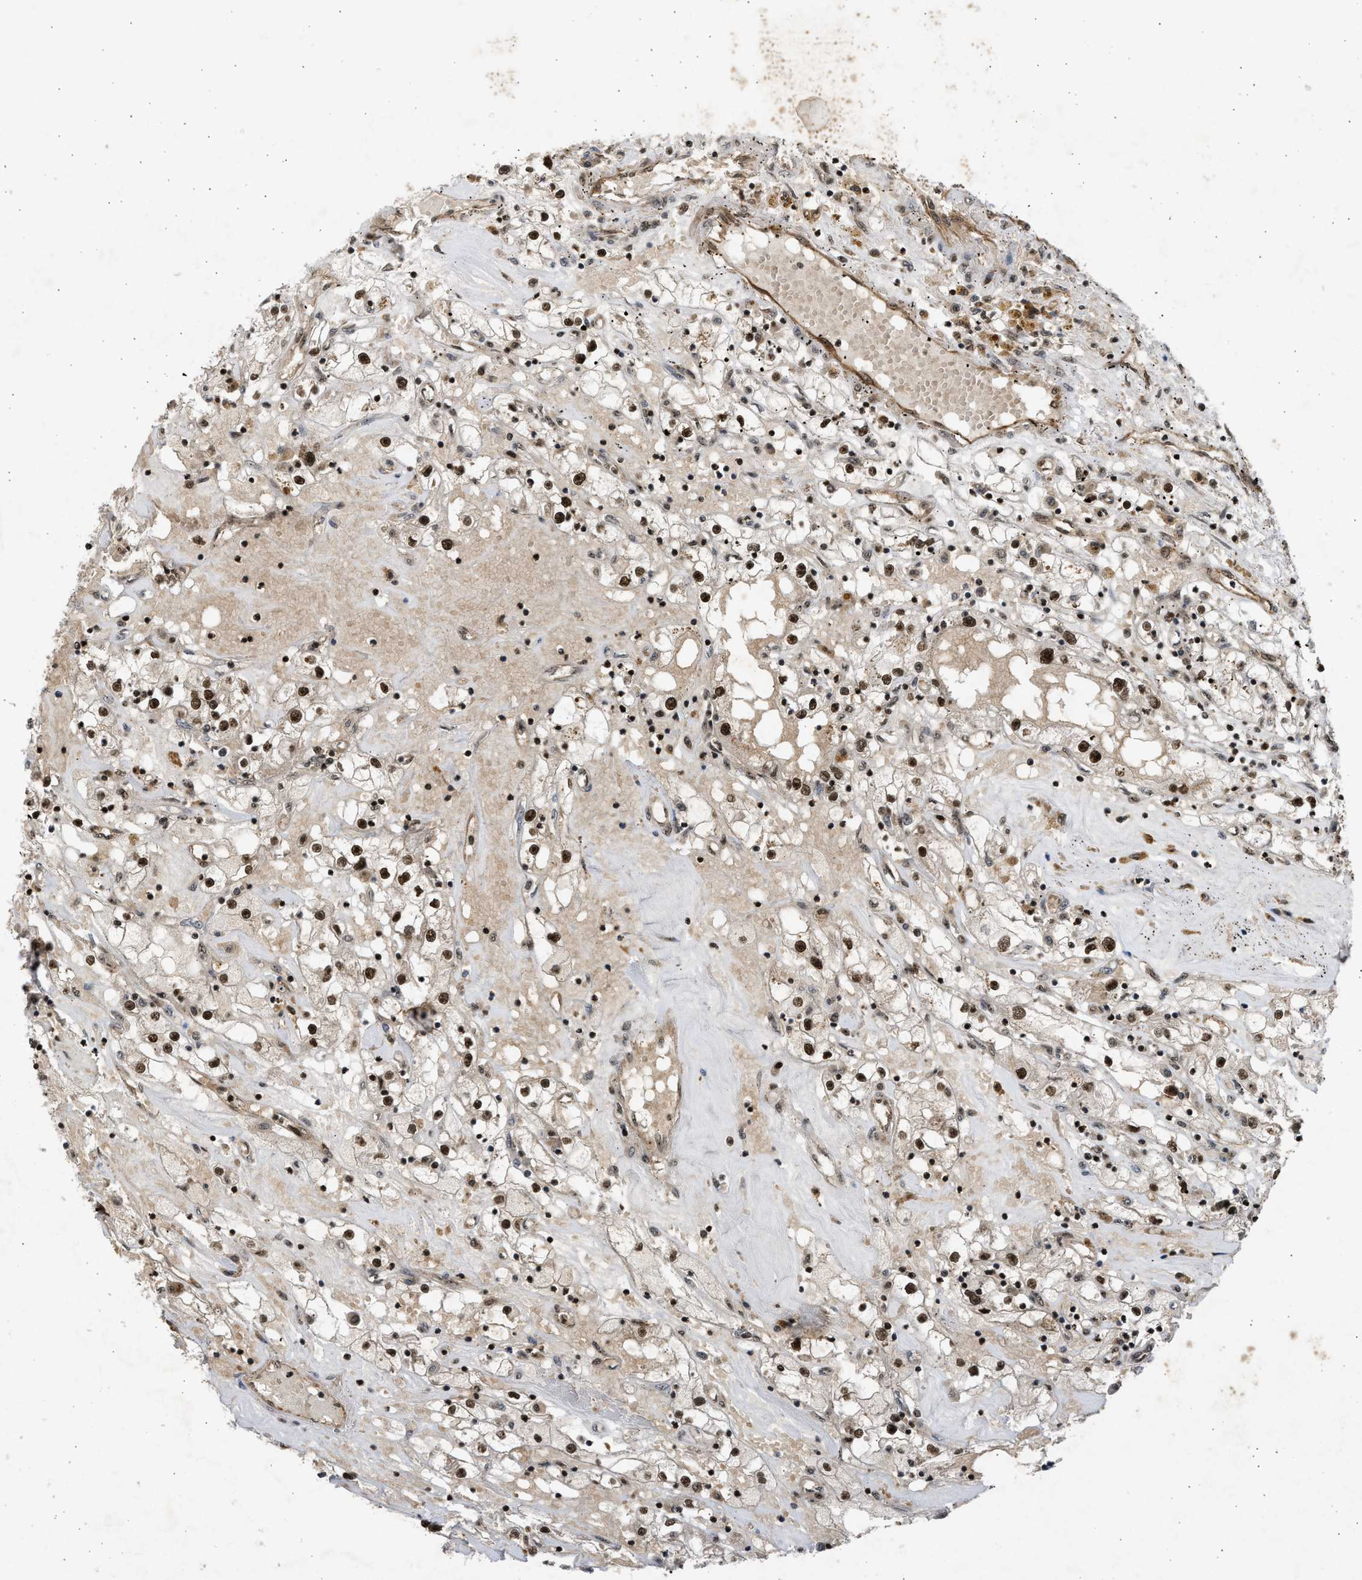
{"staining": {"intensity": "strong", "quantity": ">75%", "location": "nuclear"}, "tissue": "renal cancer", "cell_type": "Tumor cells", "image_type": "cancer", "snomed": [{"axis": "morphology", "description": "Adenocarcinoma, NOS"}, {"axis": "topography", "description": "Kidney"}], "caption": "This photomicrograph exhibits immunohistochemistry (IHC) staining of renal cancer, with high strong nuclear positivity in about >75% of tumor cells.", "gene": "TFDP2", "patient": {"sex": "male", "age": 56}}